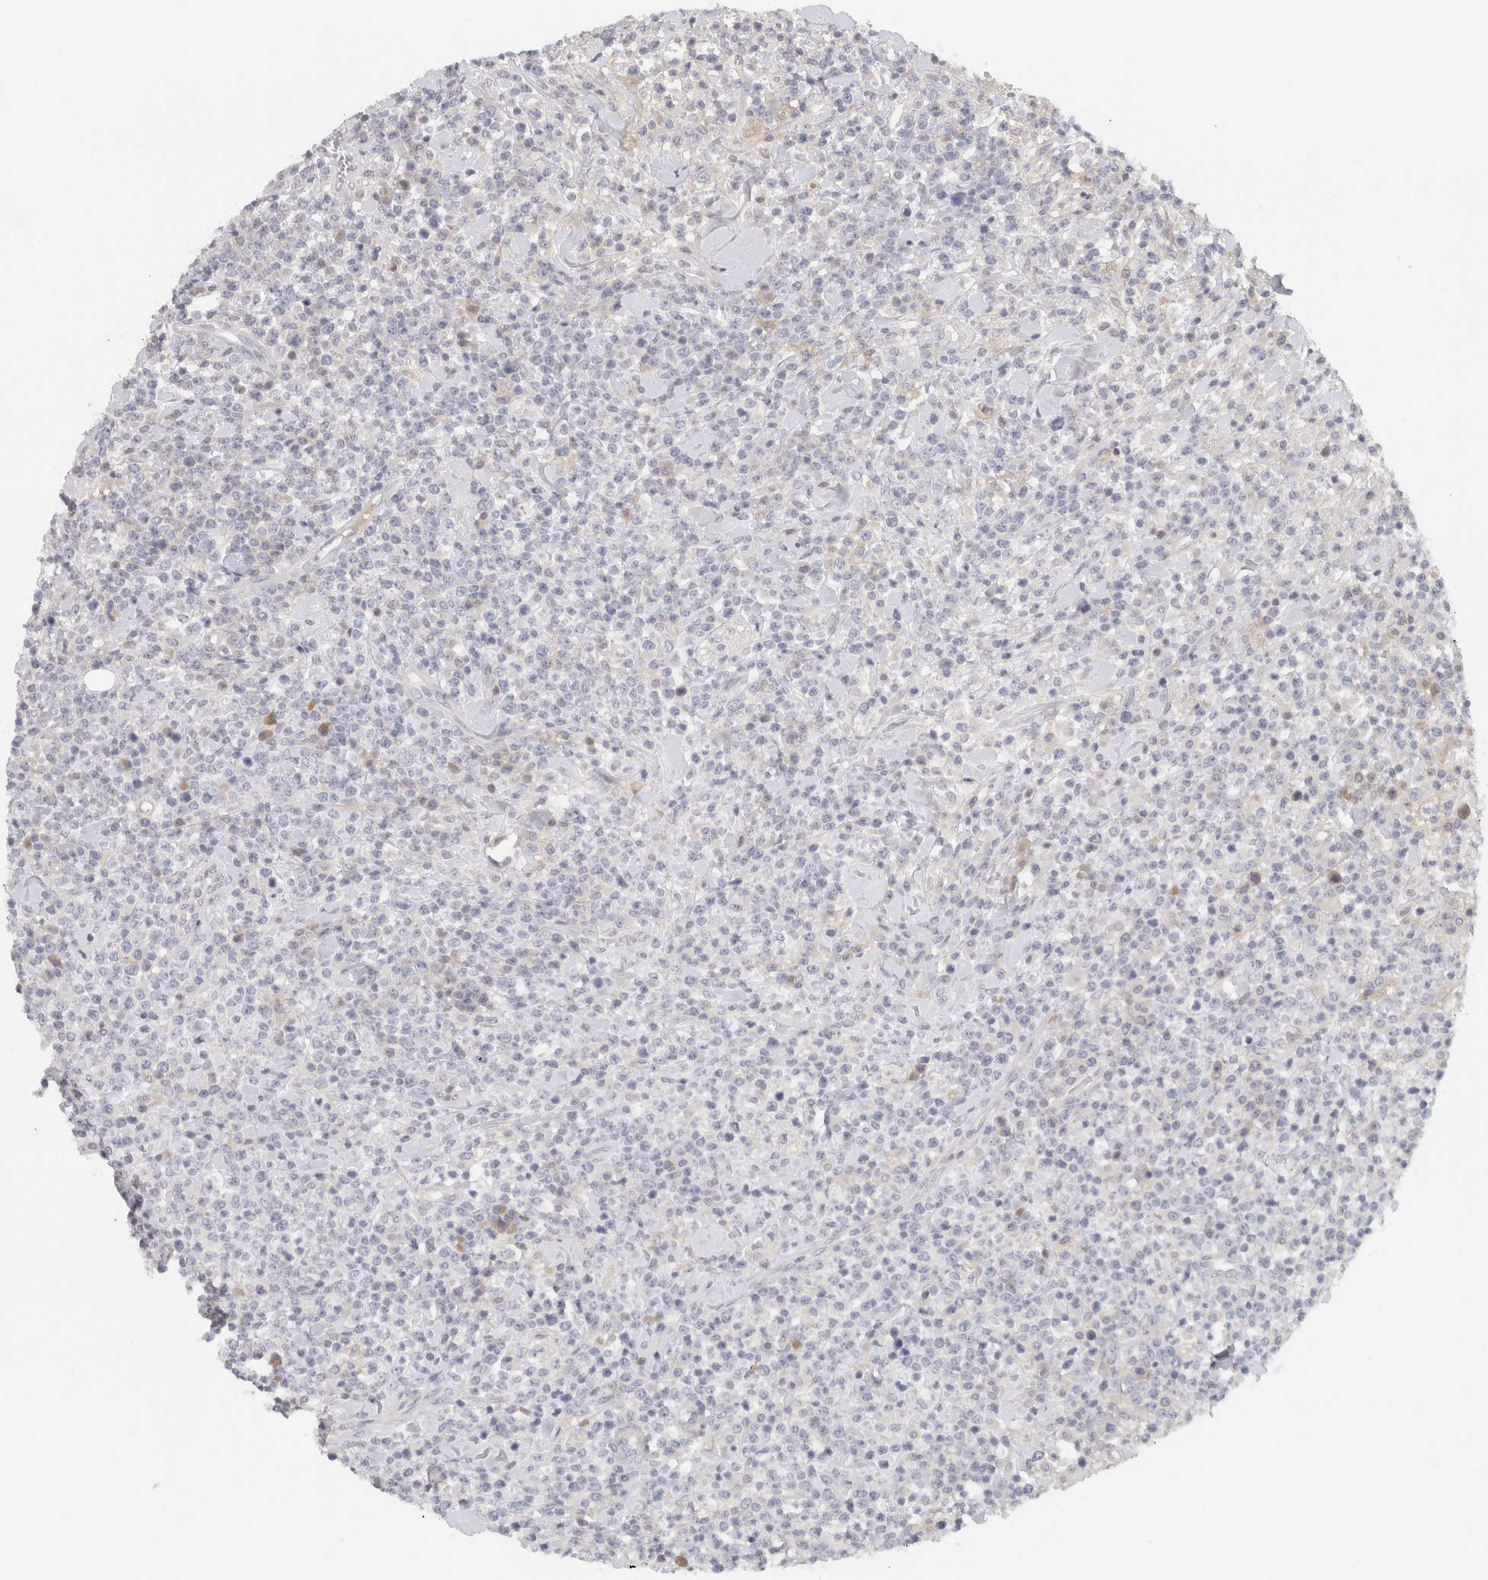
{"staining": {"intensity": "negative", "quantity": "none", "location": "none"}, "tissue": "lymphoma", "cell_type": "Tumor cells", "image_type": "cancer", "snomed": [{"axis": "morphology", "description": "Malignant lymphoma, non-Hodgkin's type, High grade"}, {"axis": "topography", "description": "Colon"}], "caption": "High-grade malignant lymphoma, non-Hodgkin's type was stained to show a protein in brown. There is no significant positivity in tumor cells.", "gene": "STK31", "patient": {"sex": "female", "age": 53}}